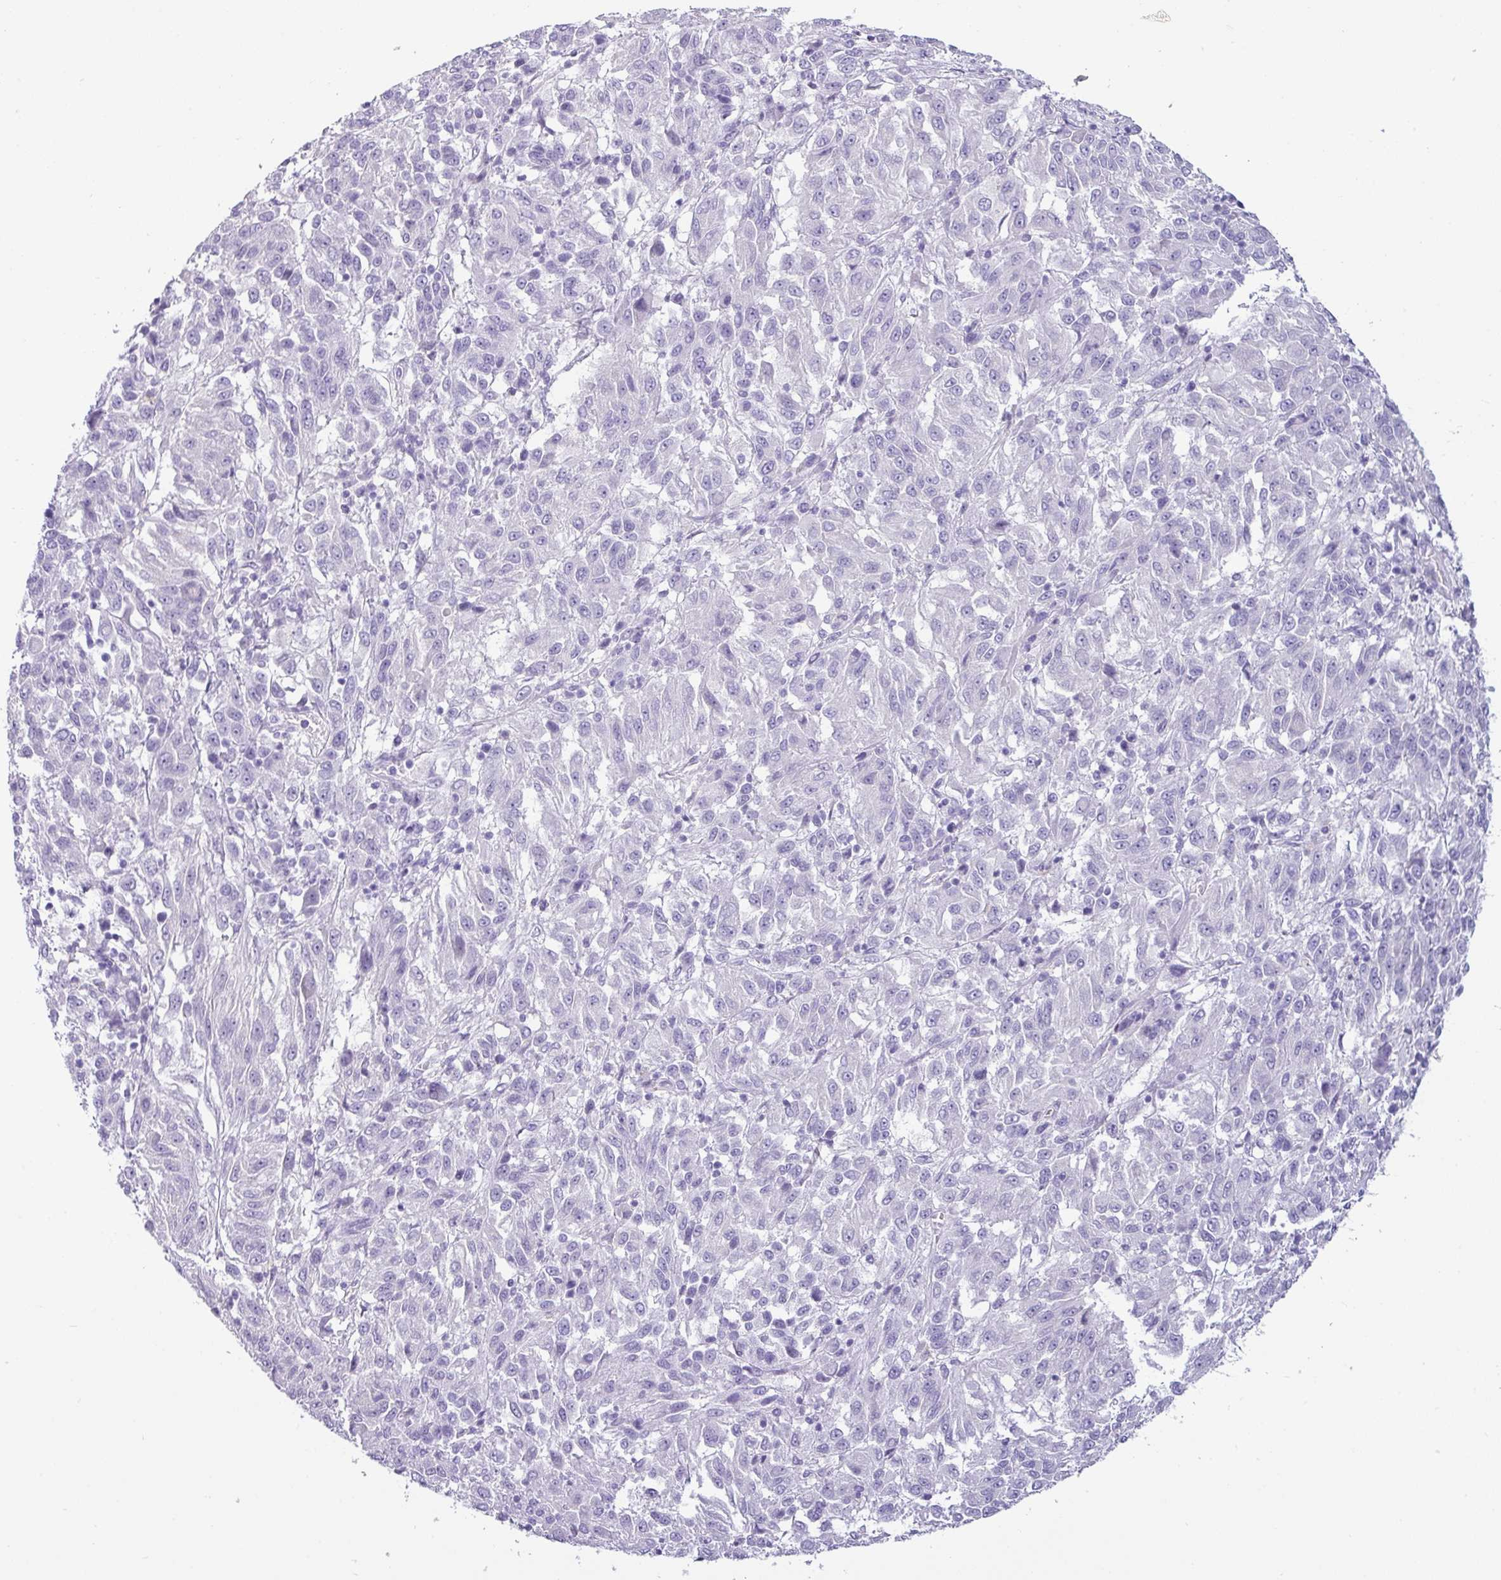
{"staining": {"intensity": "negative", "quantity": "none", "location": "none"}, "tissue": "melanoma", "cell_type": "Tumor cells", "image_type": "cancer", "snomed": [{"axis": "morphology", "description": "Malignant melanoma, Metastatic site"}, {"axis": "topography", "description": "Lung"}], "caption": "Malignant melanoma (metastatic site) was stained to show a protein in brown. There is no significant staining in tumor cells. (DAB (3,3'-diaminobenzidine) immunohistochemistry (IHC), high magnification).", "gene": "VCY1B", "patient": {"sex": "male", "age": 64}}